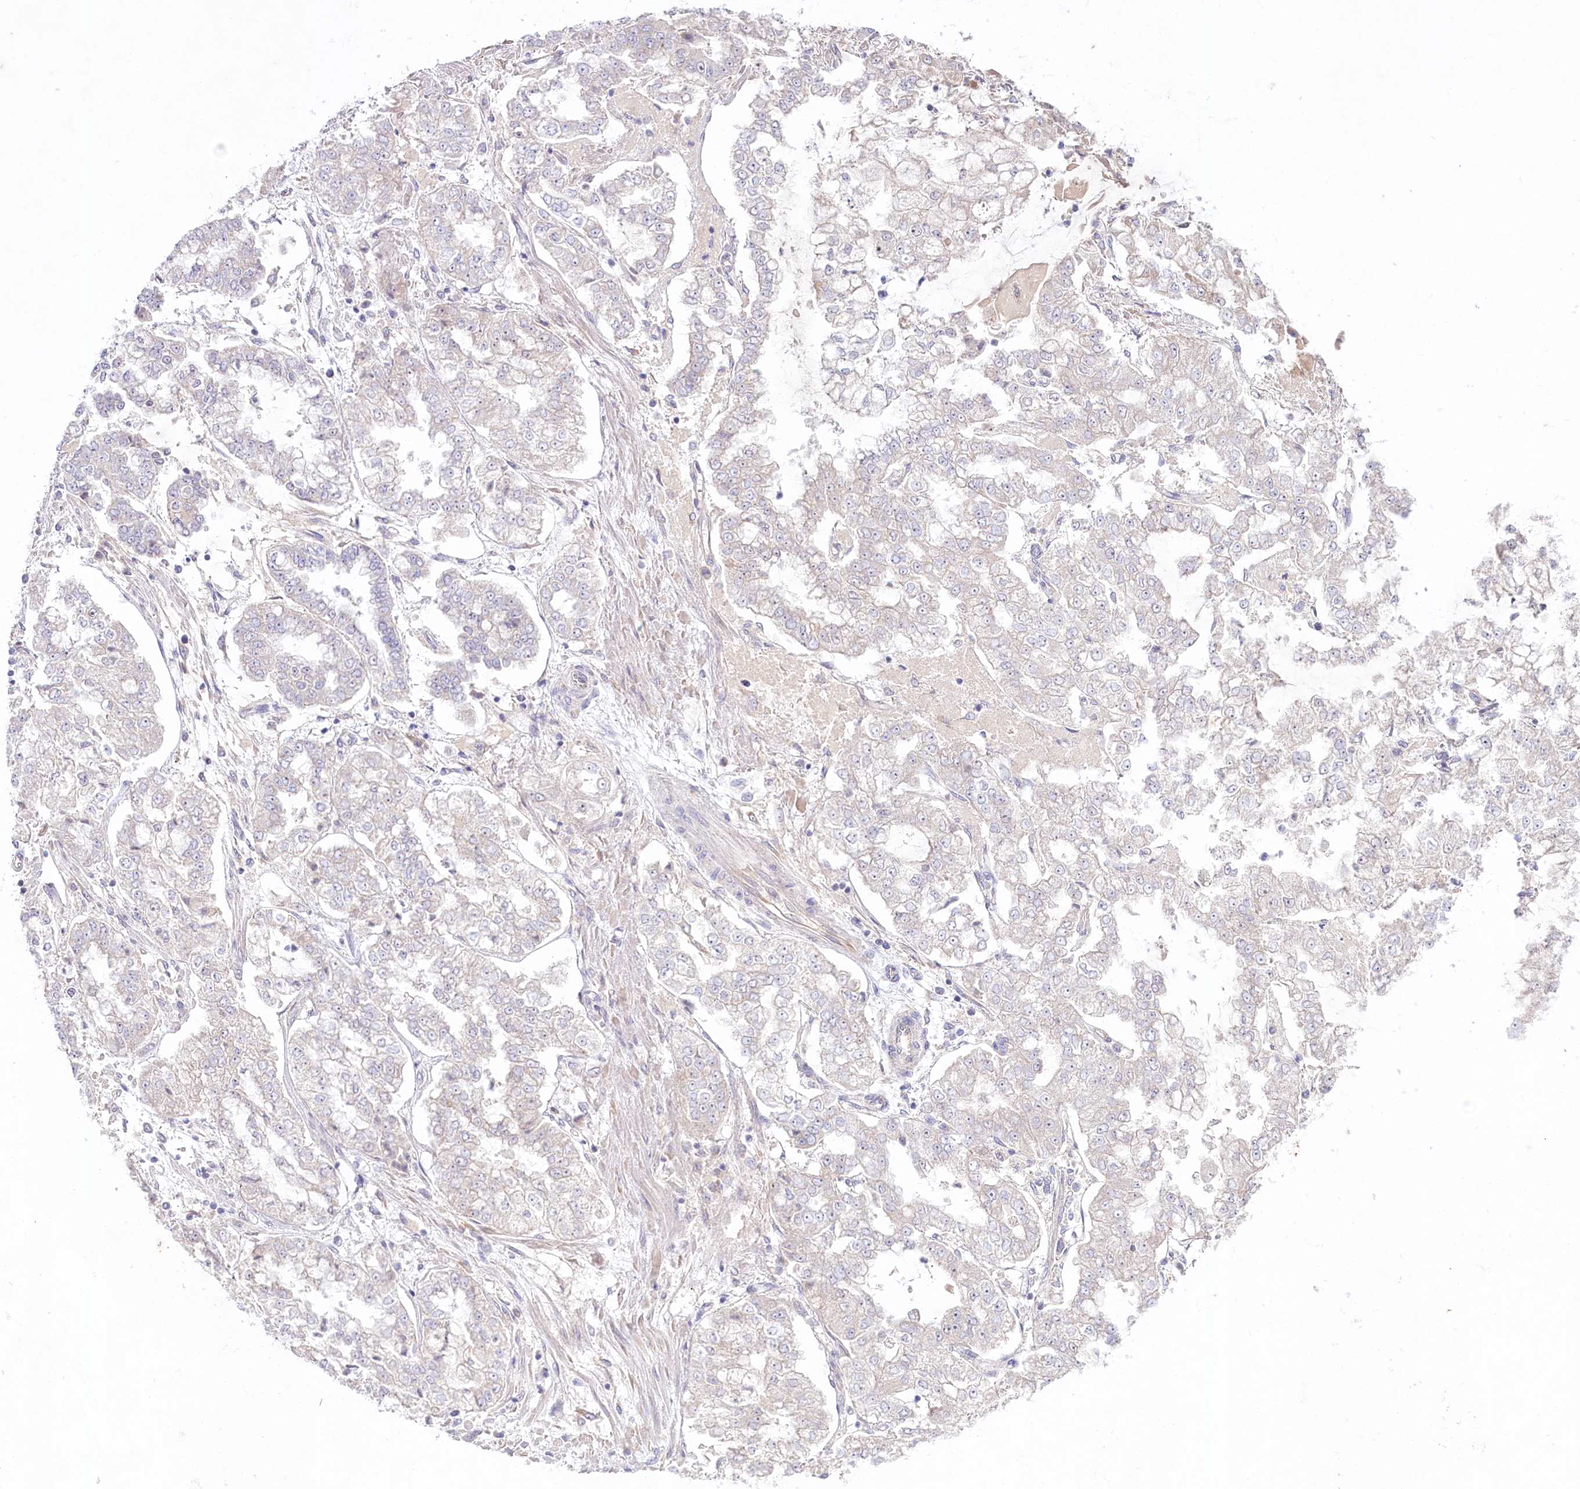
{"staining": {"intensity": "negative", "quantity": "none", "location": "none"}, "tissue": "stomach cancer", "cell_type": "Tumor cells", "image_type": "cancer", "snomed": [{"axis": "morphology", "description": "Adenocarcinoma, NOS"}, {"axis": "topography", "description": "Stomach"}], "caption": "An immunohistochemistry (IHC) micrograph of adenocarcinoma (stomach) is shown. There is no staining in tumor cells of adenocarcinoma (stomach).", "gene": "TNIP1", "patient": {"sex": "male", "age": 76}}